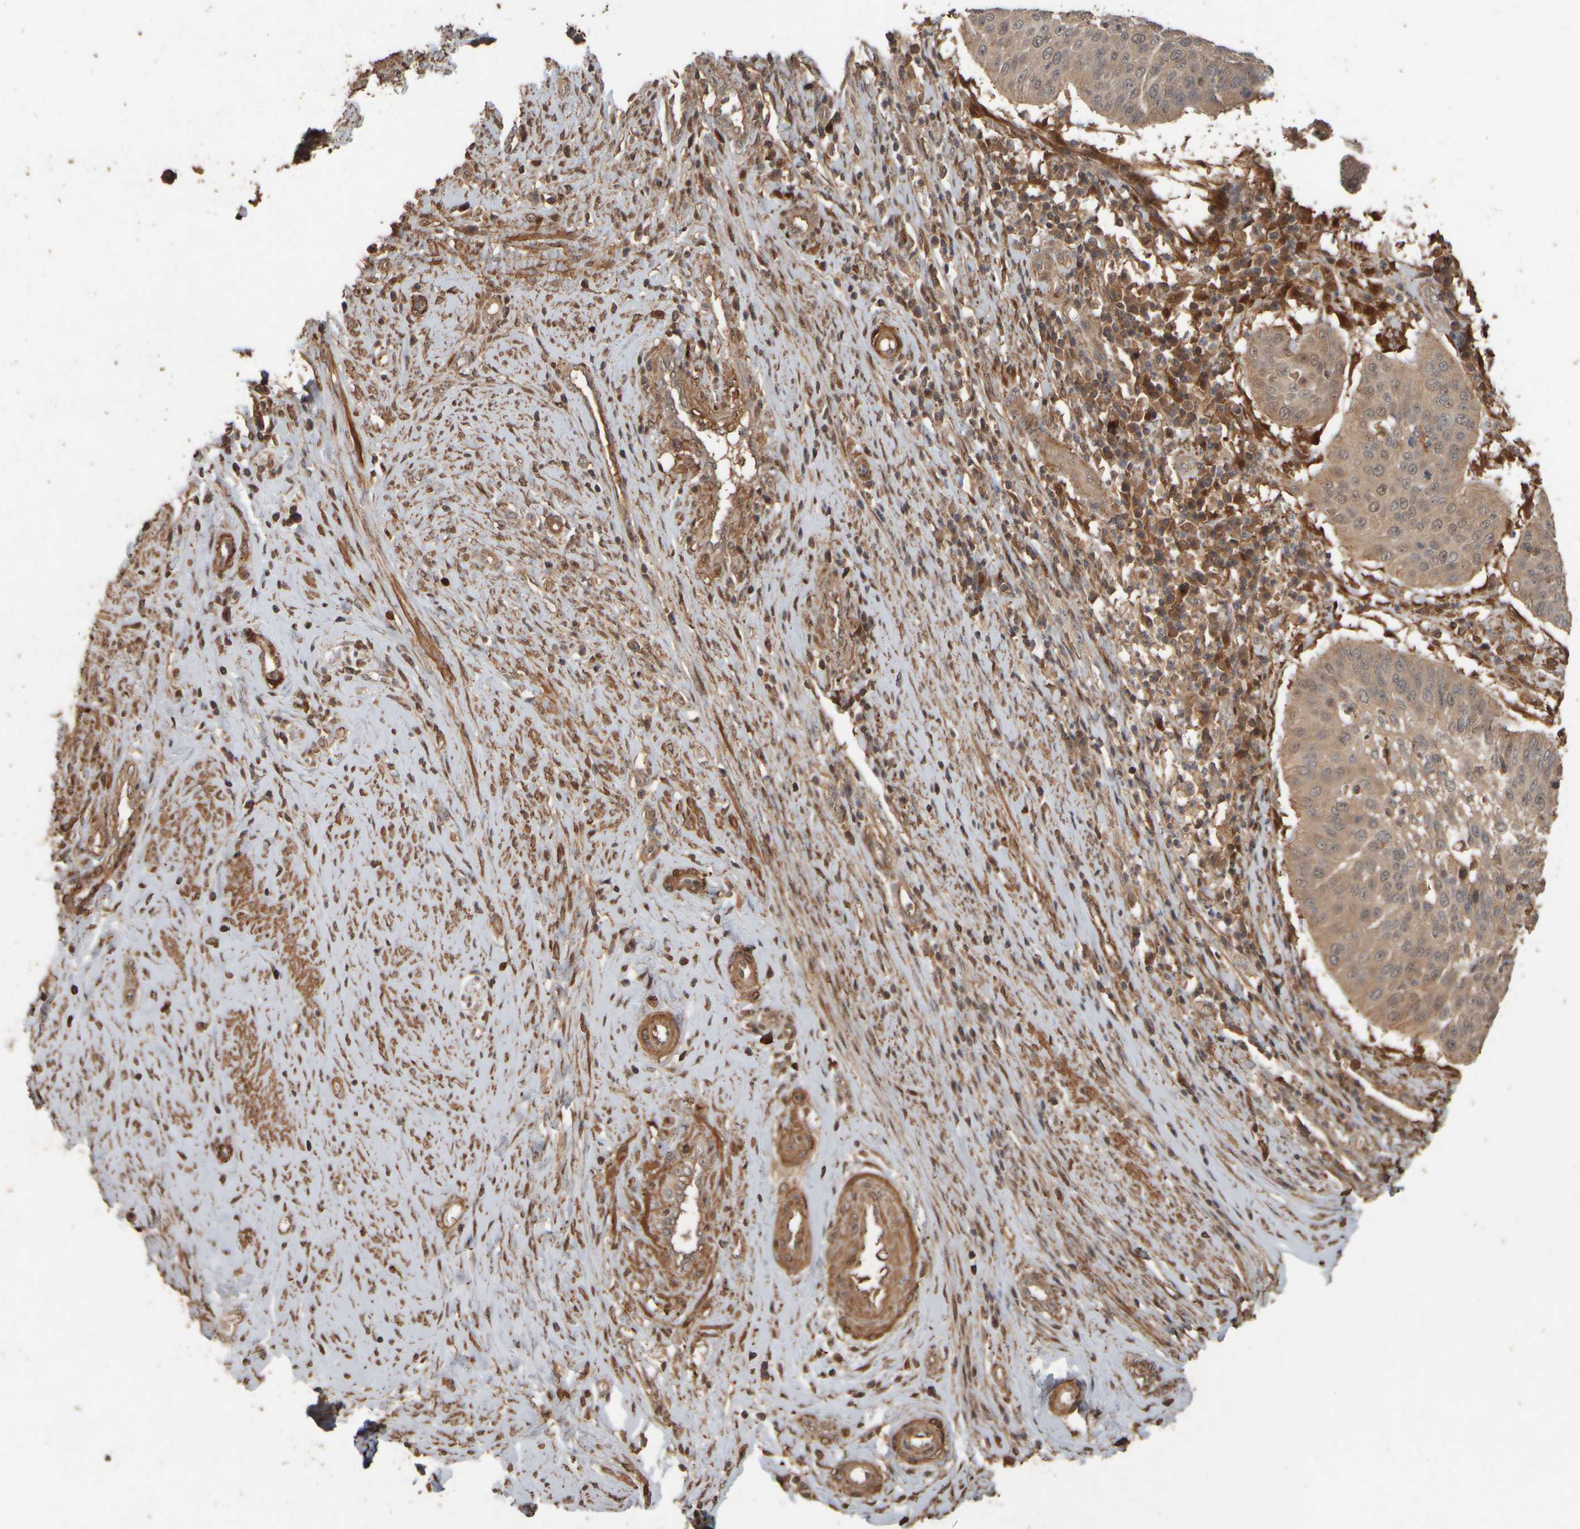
{"staining": {"intensity": "weak", "quantity": ">75%", "location": "cytoplasmic/membranous,nuclear"}, "tissue": "cervical cancer", "cell_type": "Tumor cells", "image_type": "cancer", "snomed": [{"axis": "morphology", "description": "Normal tissue, NOS"}, {"axis": "morphology", "description": "Squamous cell carcinoma, NOS"}, {"axis": "topography", "description": "Cervix"}], "caption": "Human squamous cell carcinoma (cervical) stained with a protein marker exhibits weak staining in tumor cells.", "gene": "SPHK1", "patient": {"sex": "female", "age": 39}}